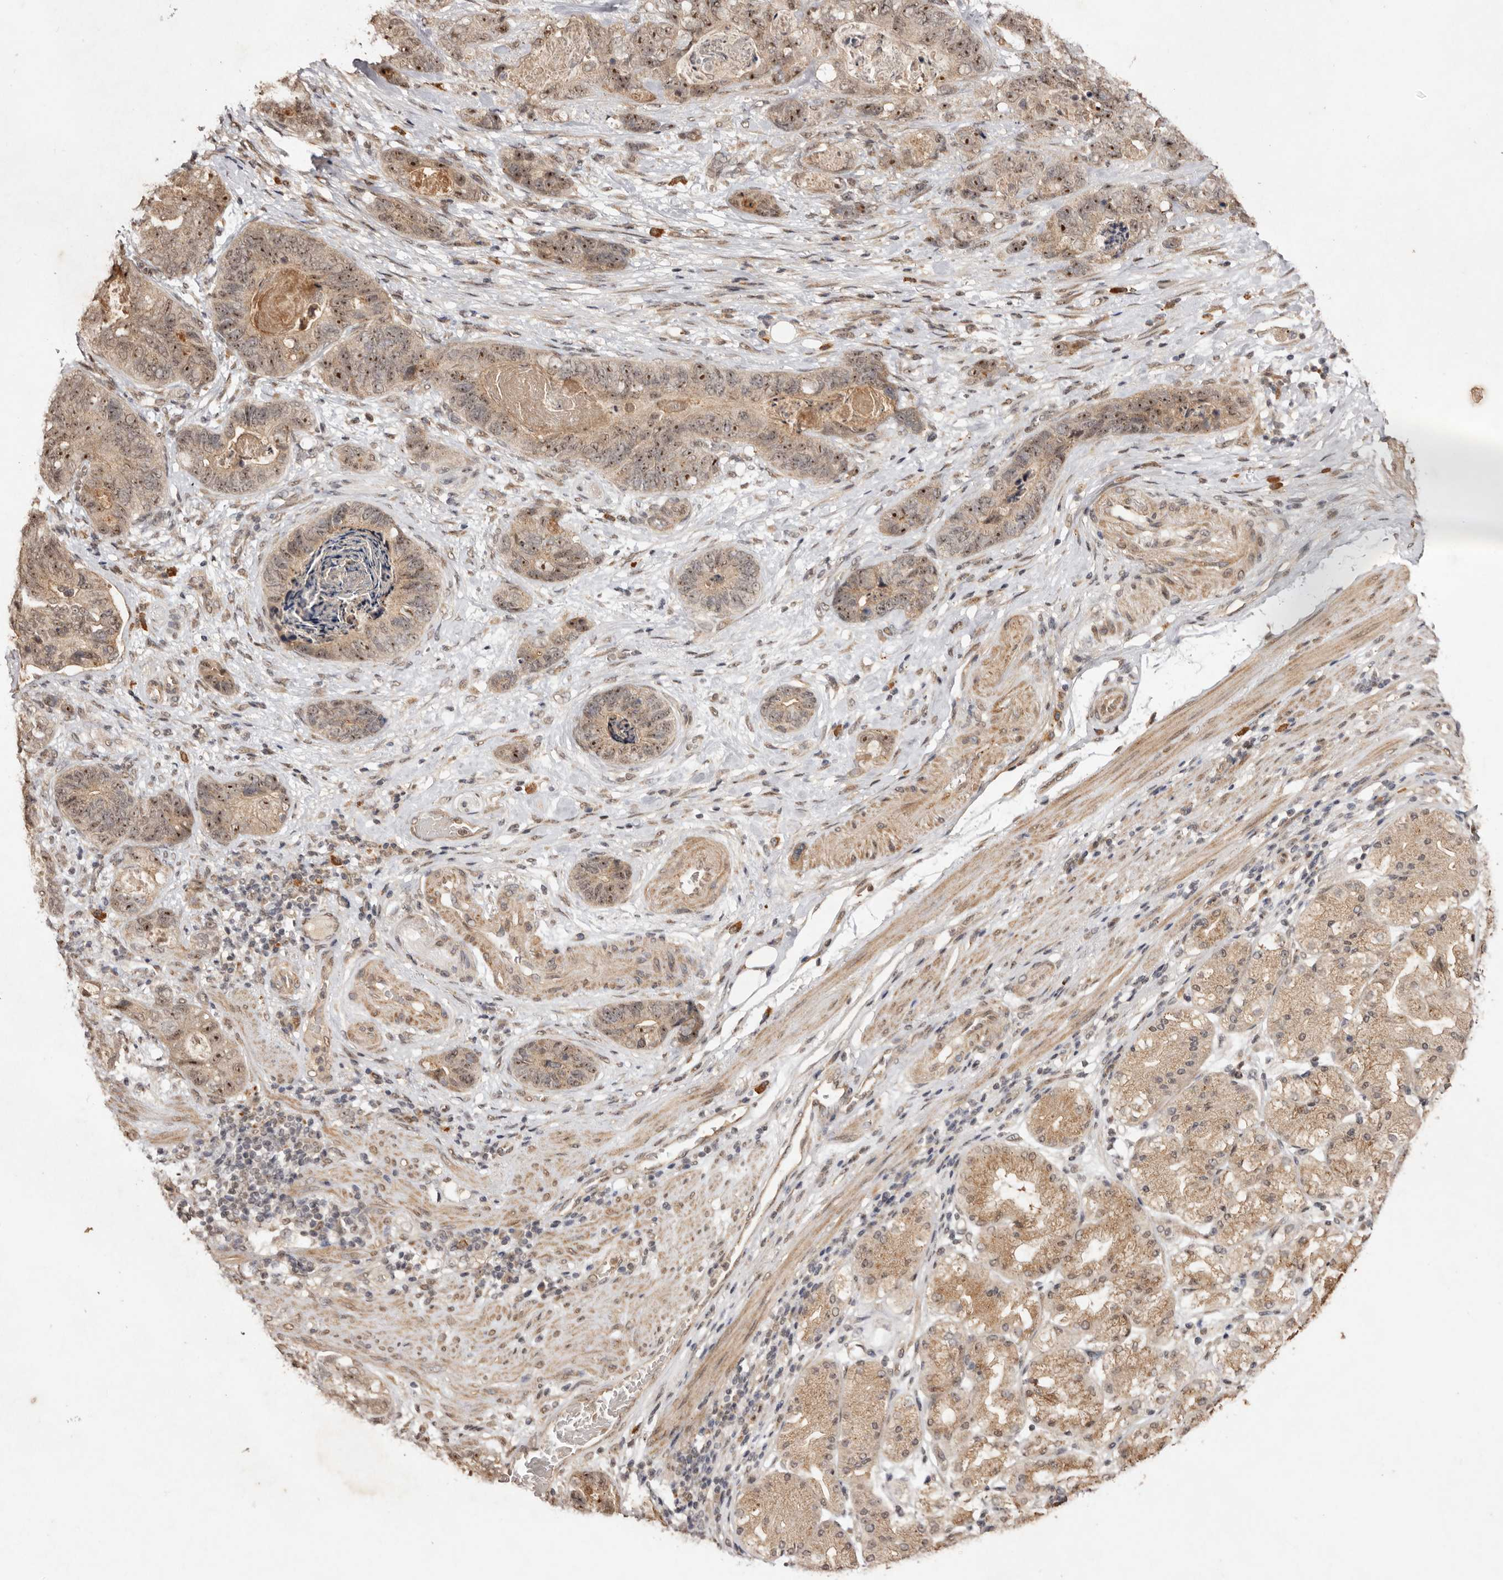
{"staining": {"intensity": "moderate", "quantity": ">75%", "location": "cytoplasmic/membranous,nuclear"}, "tissue": "stomach cancer", "cell_type": "Tumor cells", "image_type": "cancer", "snomed": [{"axis": "morphology", "description": "Normal tissue, NOS"}, {"axis": "morphology", "description": "Adenocarcinoma, NOS"}, {"axis": "topography", "description": "Stomach"}], "caption": "An image of adenocarcinoma (stomach) stained for a protein reveals moderate cytoplasmic/membranous and nuclear brown staining in tumor cells.", "gene": "NOTCH1", "patient": {"sex": "female", "age": 89}}